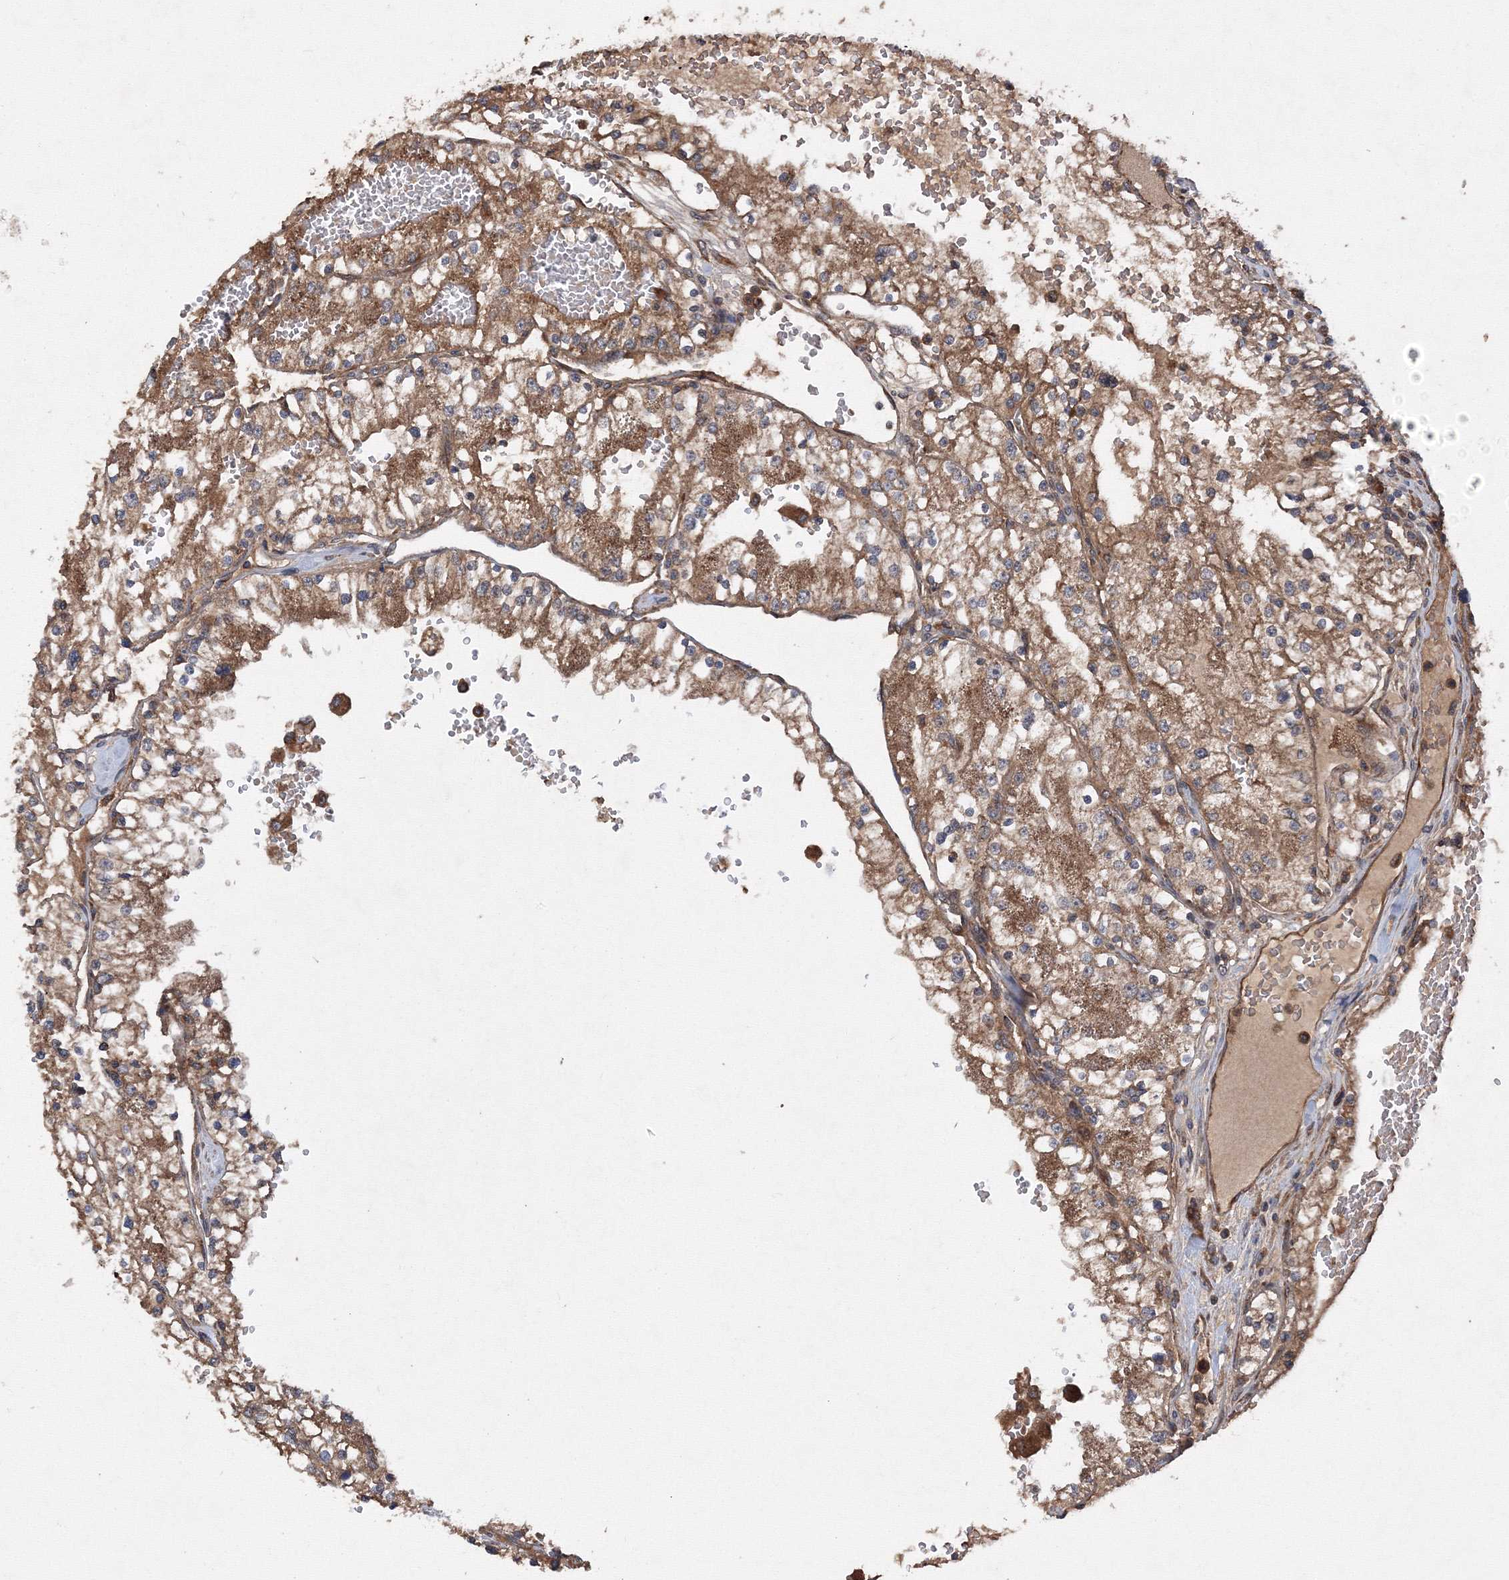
{"staining": {"intensity": "moderate", "quantity": ">75%", "location": "cytoplasmic/membranous"}, "tissue": "renal cancer", "cell_type": "Tumor cells", "image_type": "cancer", "snomed": [{"axis": "morphology", "description": "Normal tissue, NOS"}, {"axis": "morphology", "description": "Adenocarcinoma, NOS"}, {"axis": "topography", "description": "Kidney"}], "caption": "Immunohistochemistry (IHC) photomicrograph of human adenocarcinoma (renal) stained for a protein (brown), which demonstrates medium levels of moderate cytoplasmic/membranous positivity in approximately >75% of tumor cells.", "gene": "ATG3", "patient": {"sex": "male", "age": 68}}